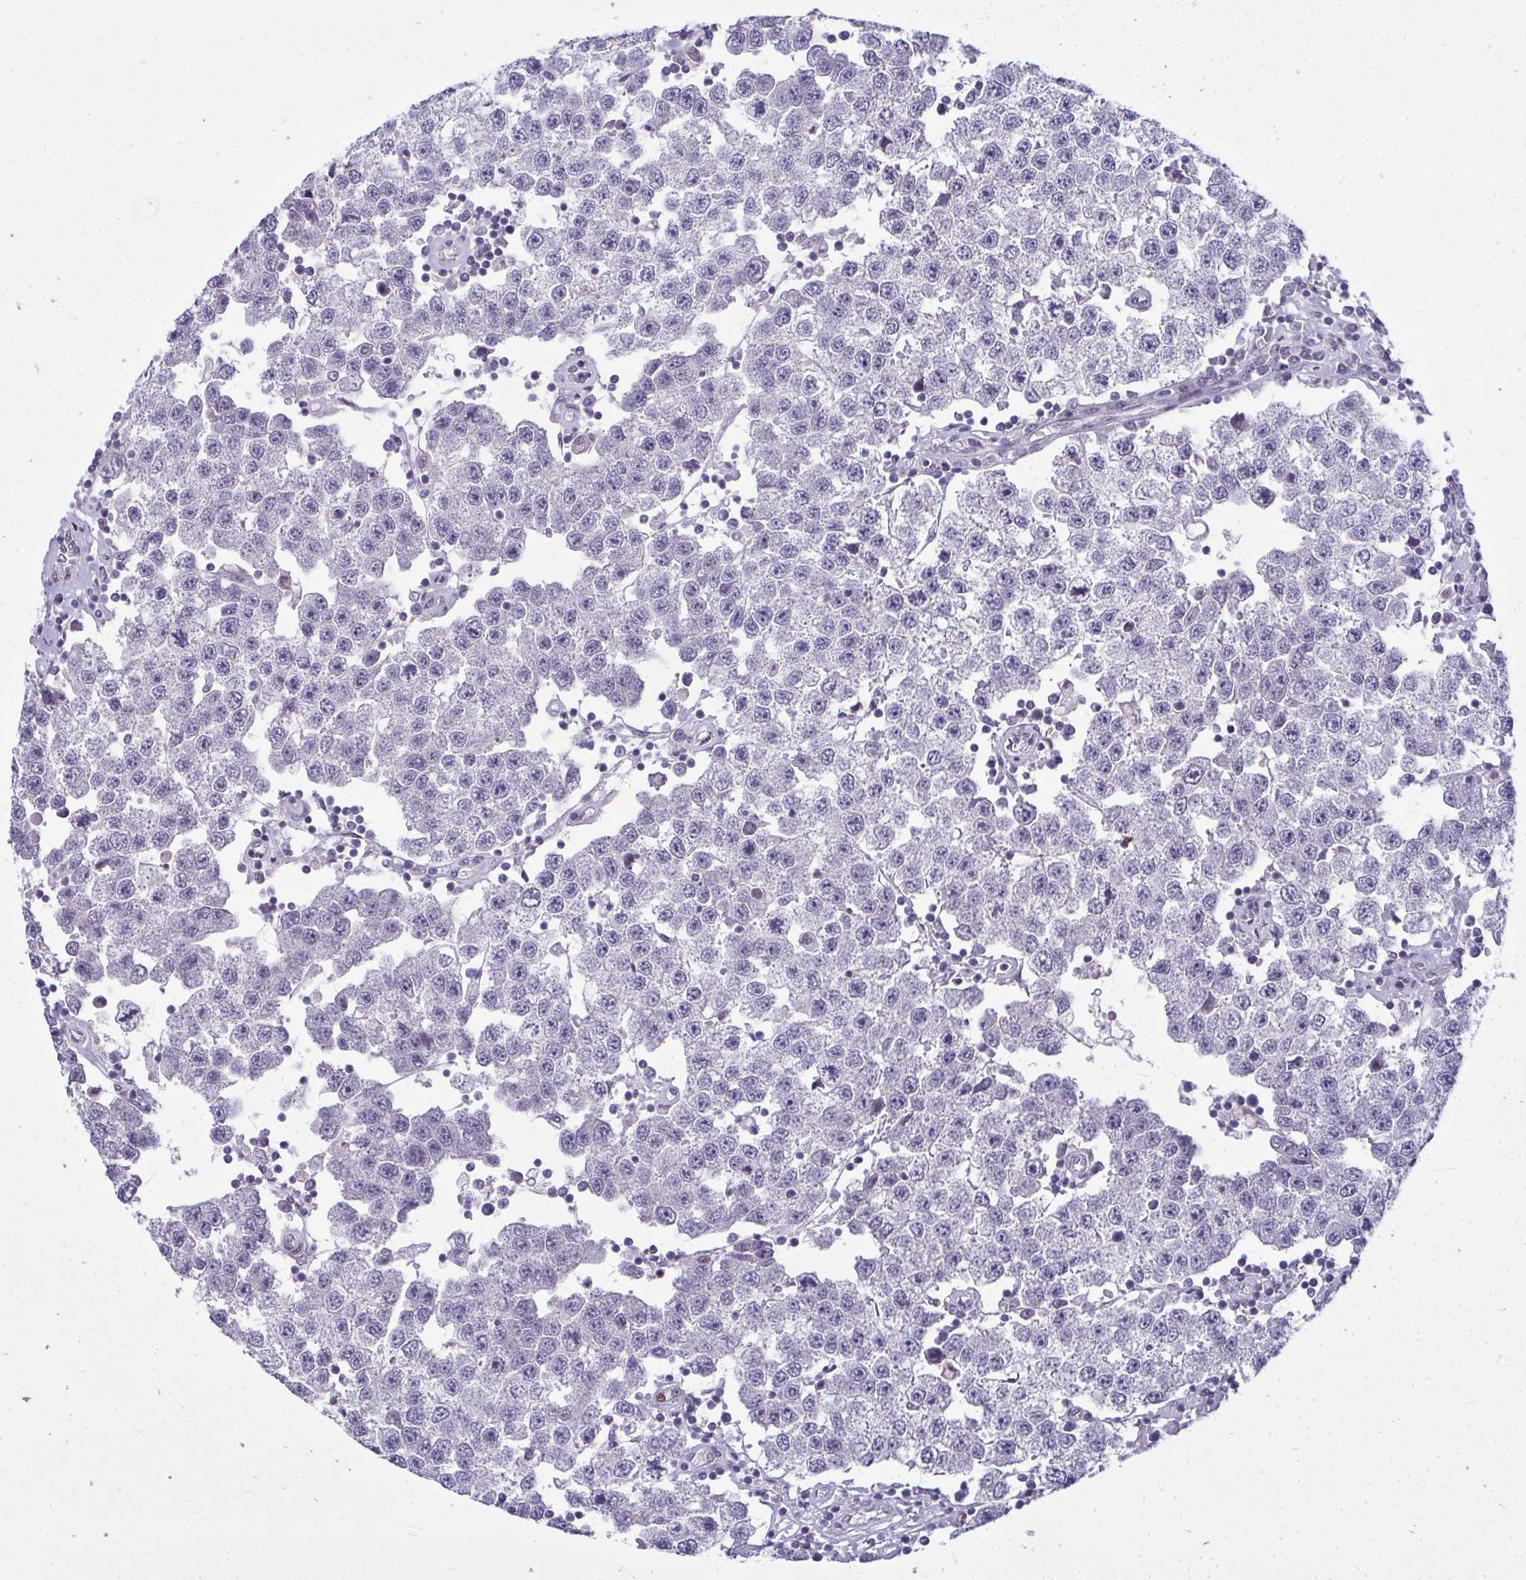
{"staining": {"intensity": "negative", "quantity": "none", "location": "none"}, "tissue": "testis cancer", "cell_type": "Tumor cells", "image_type": "cancer", "snomed": [{"axis": "morphology", "description": "Seminoma, NOS"}, {"axis": "topography", "description": "Testis"}], "caption": "Immunohistochemistry (IHC) micrograph of neoplastic tissue: human seminoma (testis) stained with DAB (3,3'-diaminobenzidine) displays no significant protein positivity in tumor cells.", "gene": "ODF1", "patient": {"sex": "male", "age": 34}}